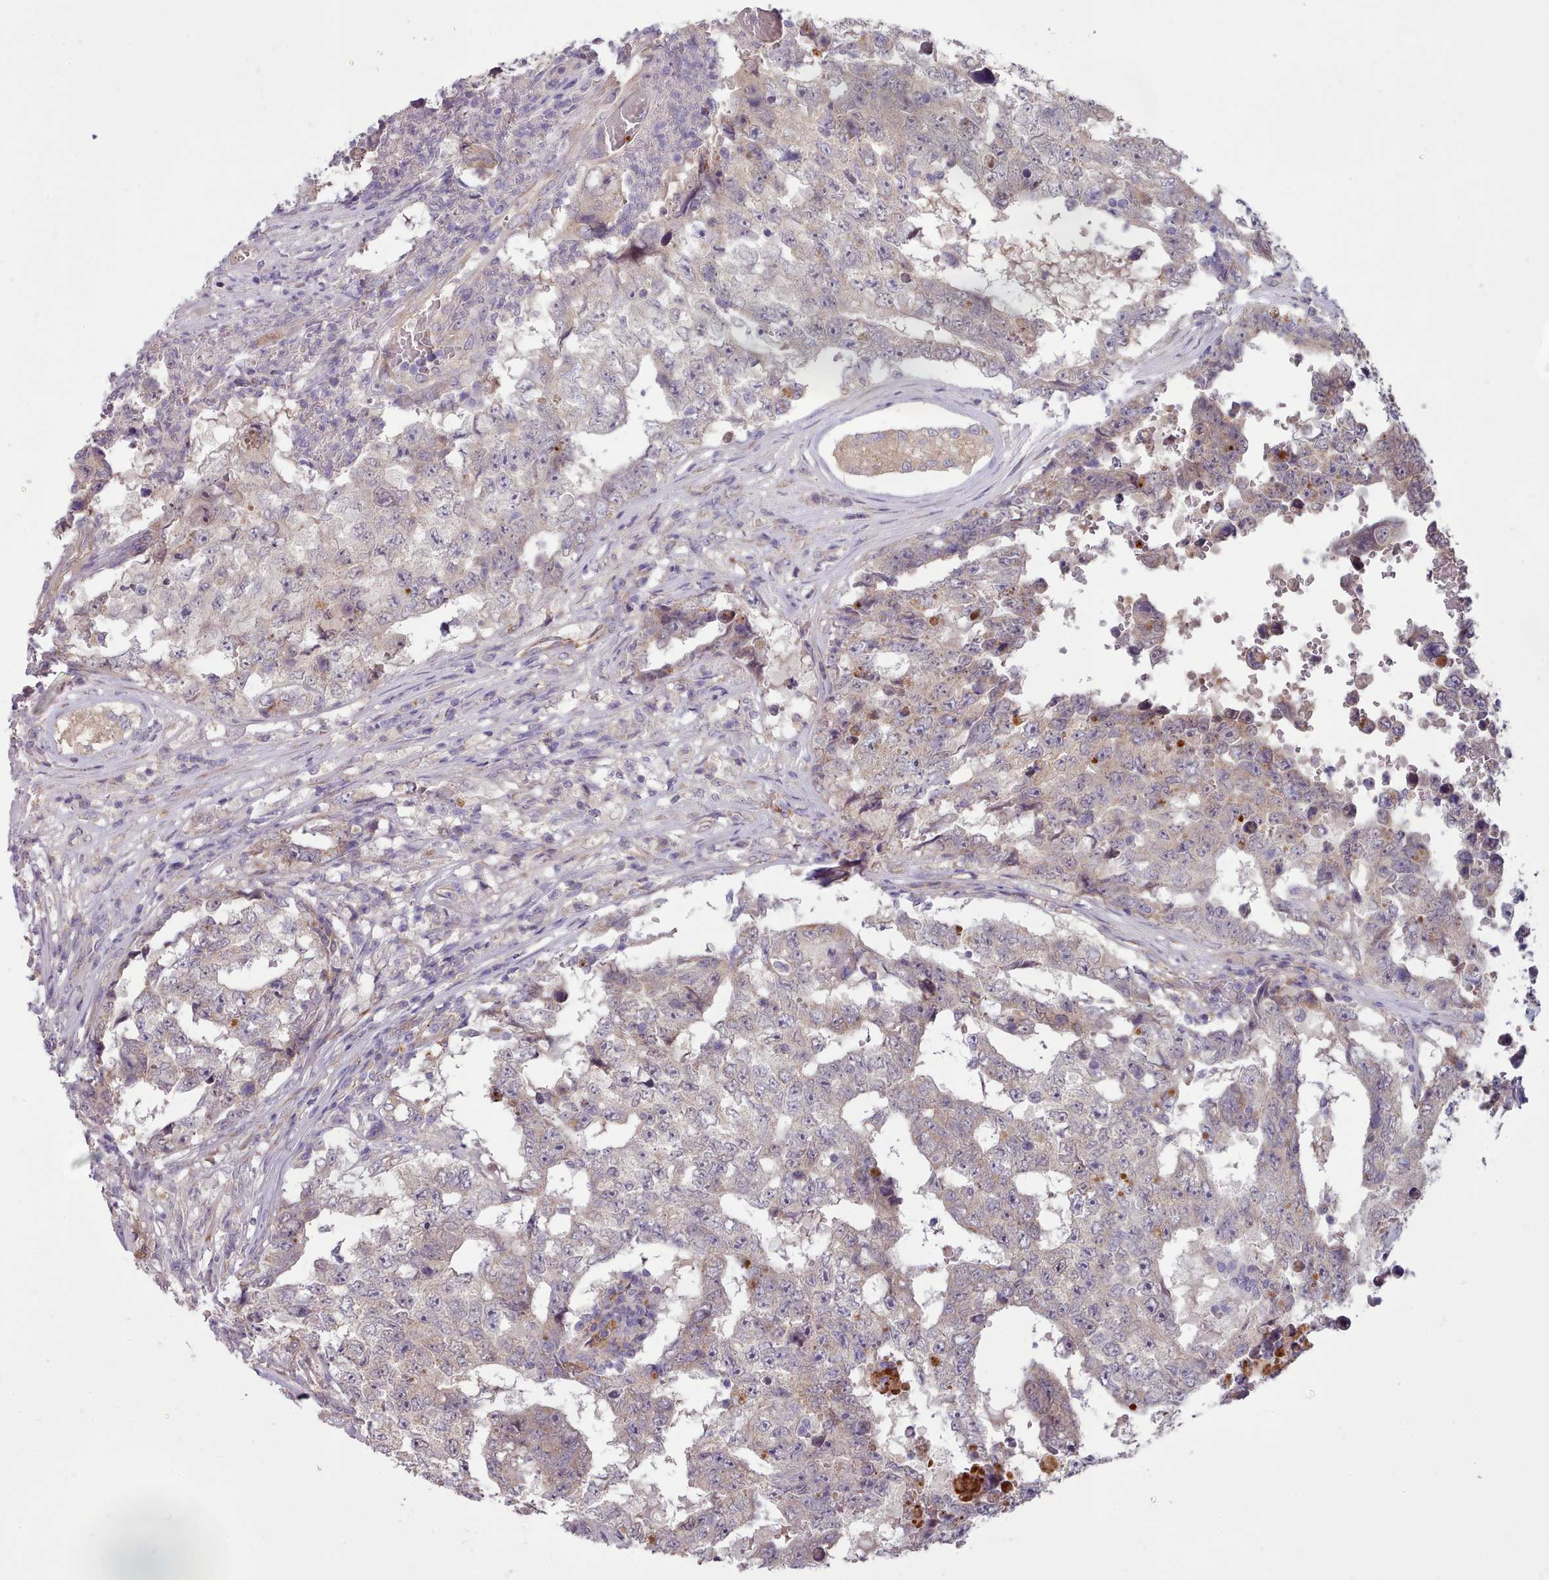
{"staining": {"intensity": "weak", "quantity": "25%-75%", "location": "cytoplasmic/membranous"}, "tissue": "testis cancer", "cell_type": "Tumor cells", "image_type": "cancer", "snomed": [{"axis": "morphology", "description": "Carcinoma, Embryonal, NOS"}, {"axis": "topography", "description": "Testis"}], "caption": "Protein expression analysis of human testis cancer reveals weak cytoplasmic/membranous expression in approximately 25%-75% of tumor cells. The staining was performed using DAB, with brown indicating positive protein expression. Nuclei are stained blue with hematoxylin.", "gene": "DPF1", "patient": {"sex": "male", "age": 25}}